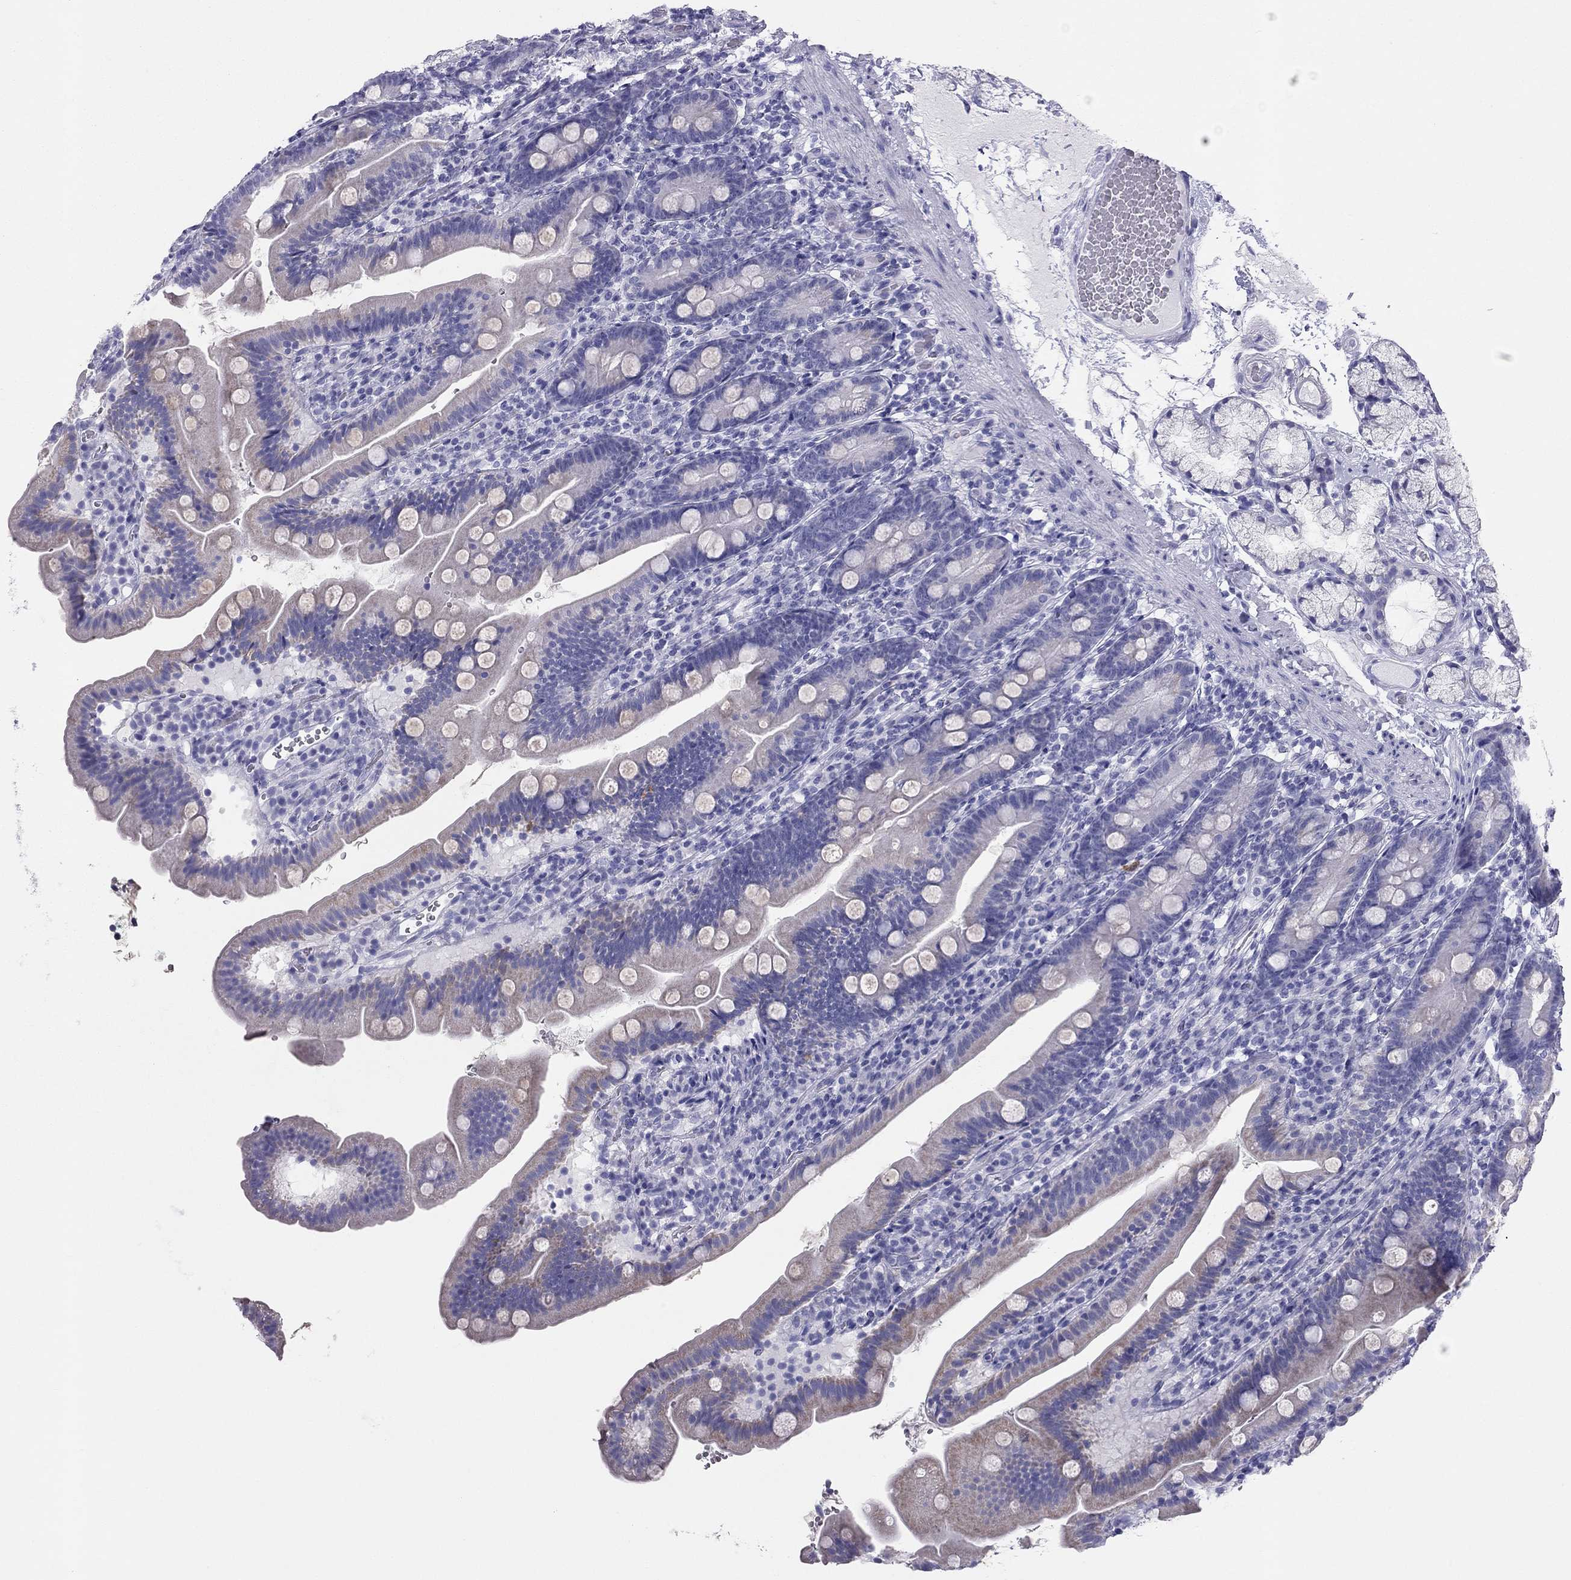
{"staining": {"intensity": "weak", "quantity": "<25%", "location": "cytoplasmic/membranous"}, "tissue": "duodenum", "cell_type": "Glandular cells", "image_type": "normal", "snomed": [{"axis": "morphology", "description": "Normal tissue, NOS"}, {"axis": "topography", "description": "Duodenum"}], "caption": "This is an immunohistochemistry image of unremarkable duodenum. There is no expression in glandular cells.", "gene": "TRPM3", "patient": {"sex": "female", "age": 67}}